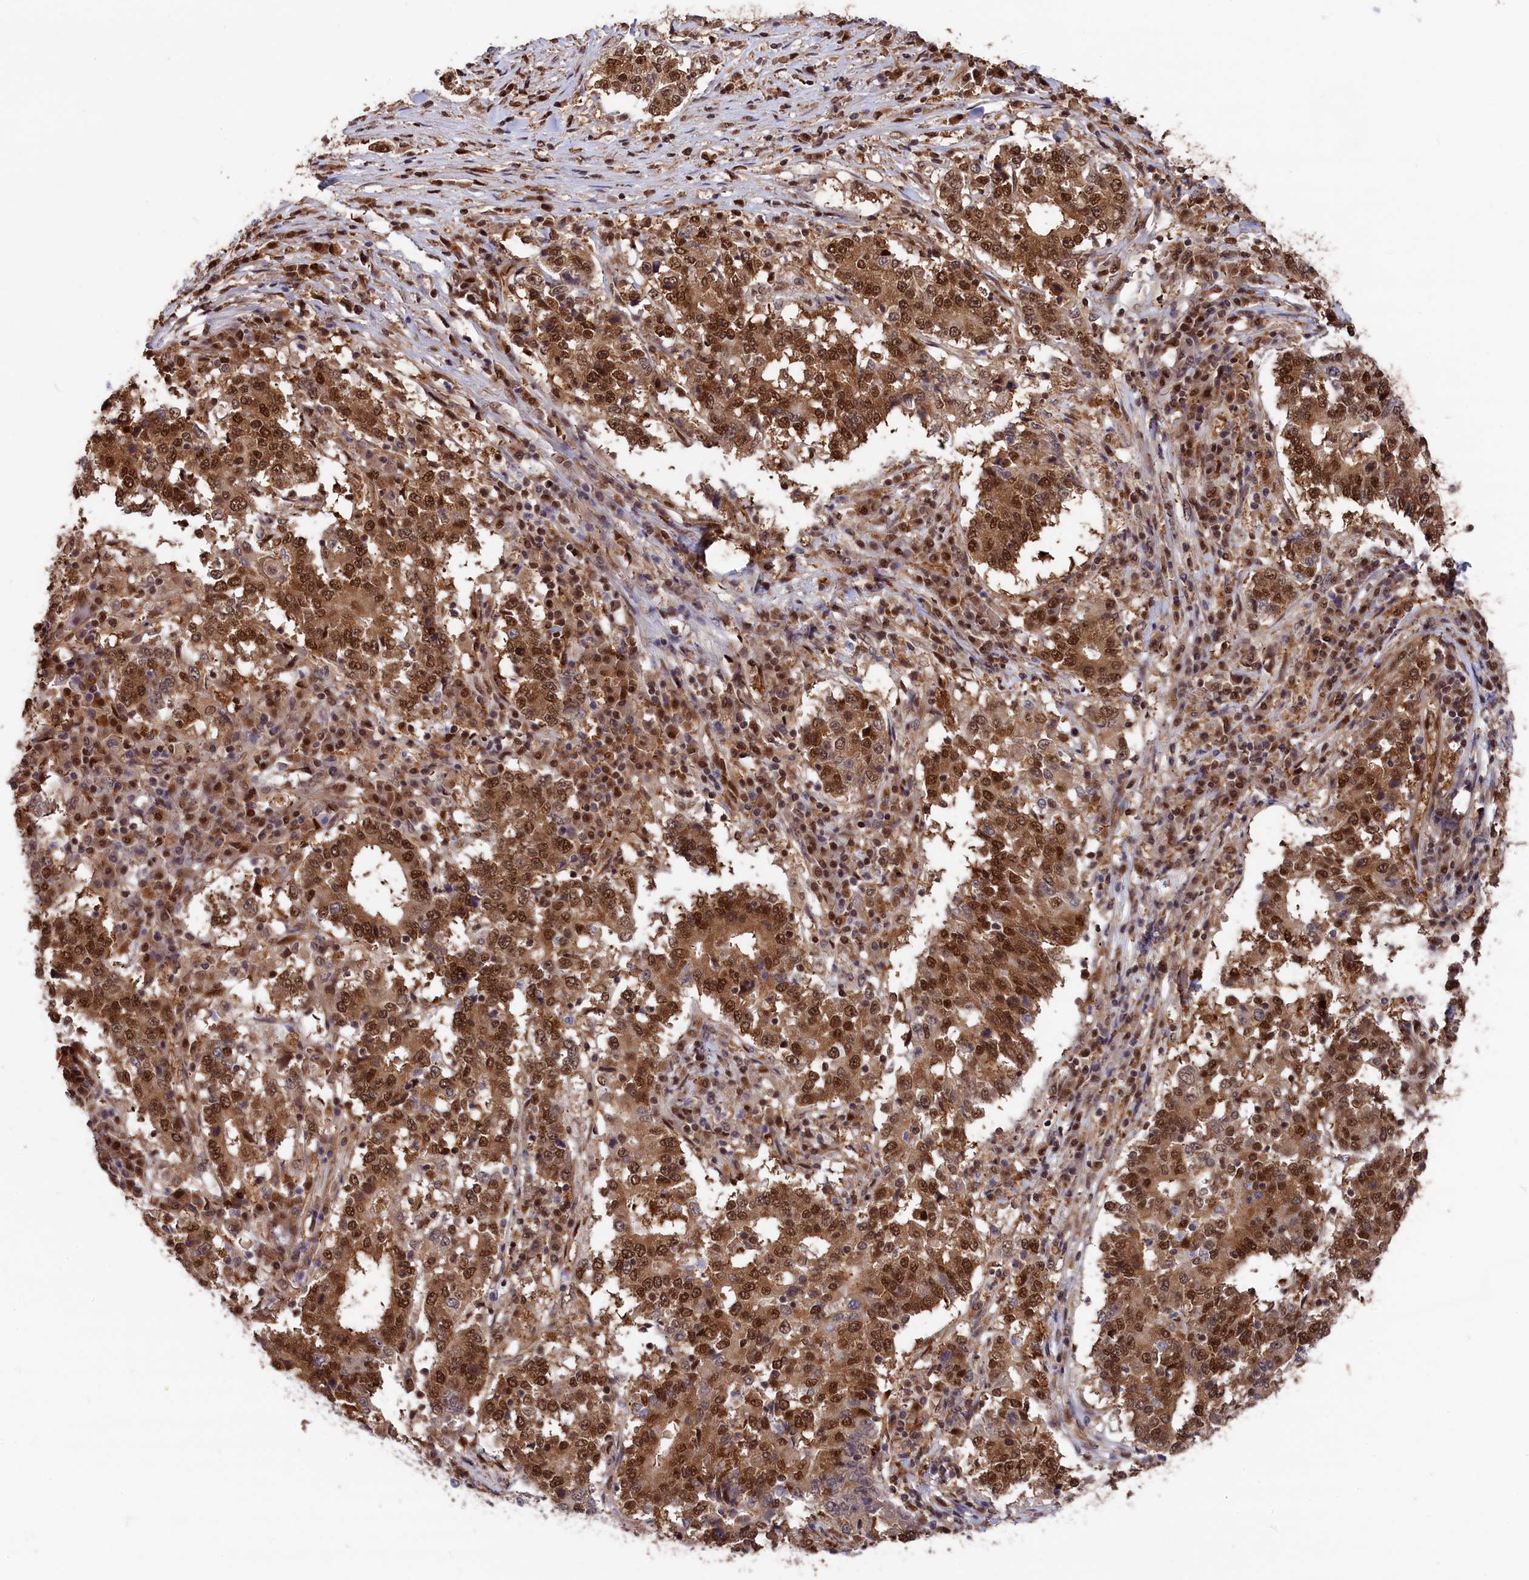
{"staining": {"intensity": "strong", "quantity": ">75%", "location": "cytoplasmic/membranous,nuclear"}, "tissue": "stomach cancer", "cell_type": "Tumor cells", "image_type": "cancer", "snomed": [{"axis": "morphology", "description": "Adenocarcinoma, NOS"}, {"axis": "topography", "description": "Stomach"}], "caption": "Stomach adenocarcinoma was stained to show a protein in brown. There is high levels of strong cytoplasmic/membranous and nuclear staining in about >75% of tumor cells.", "gene": "ADRM1", "patient": {"sex": "male", "age": 59}}